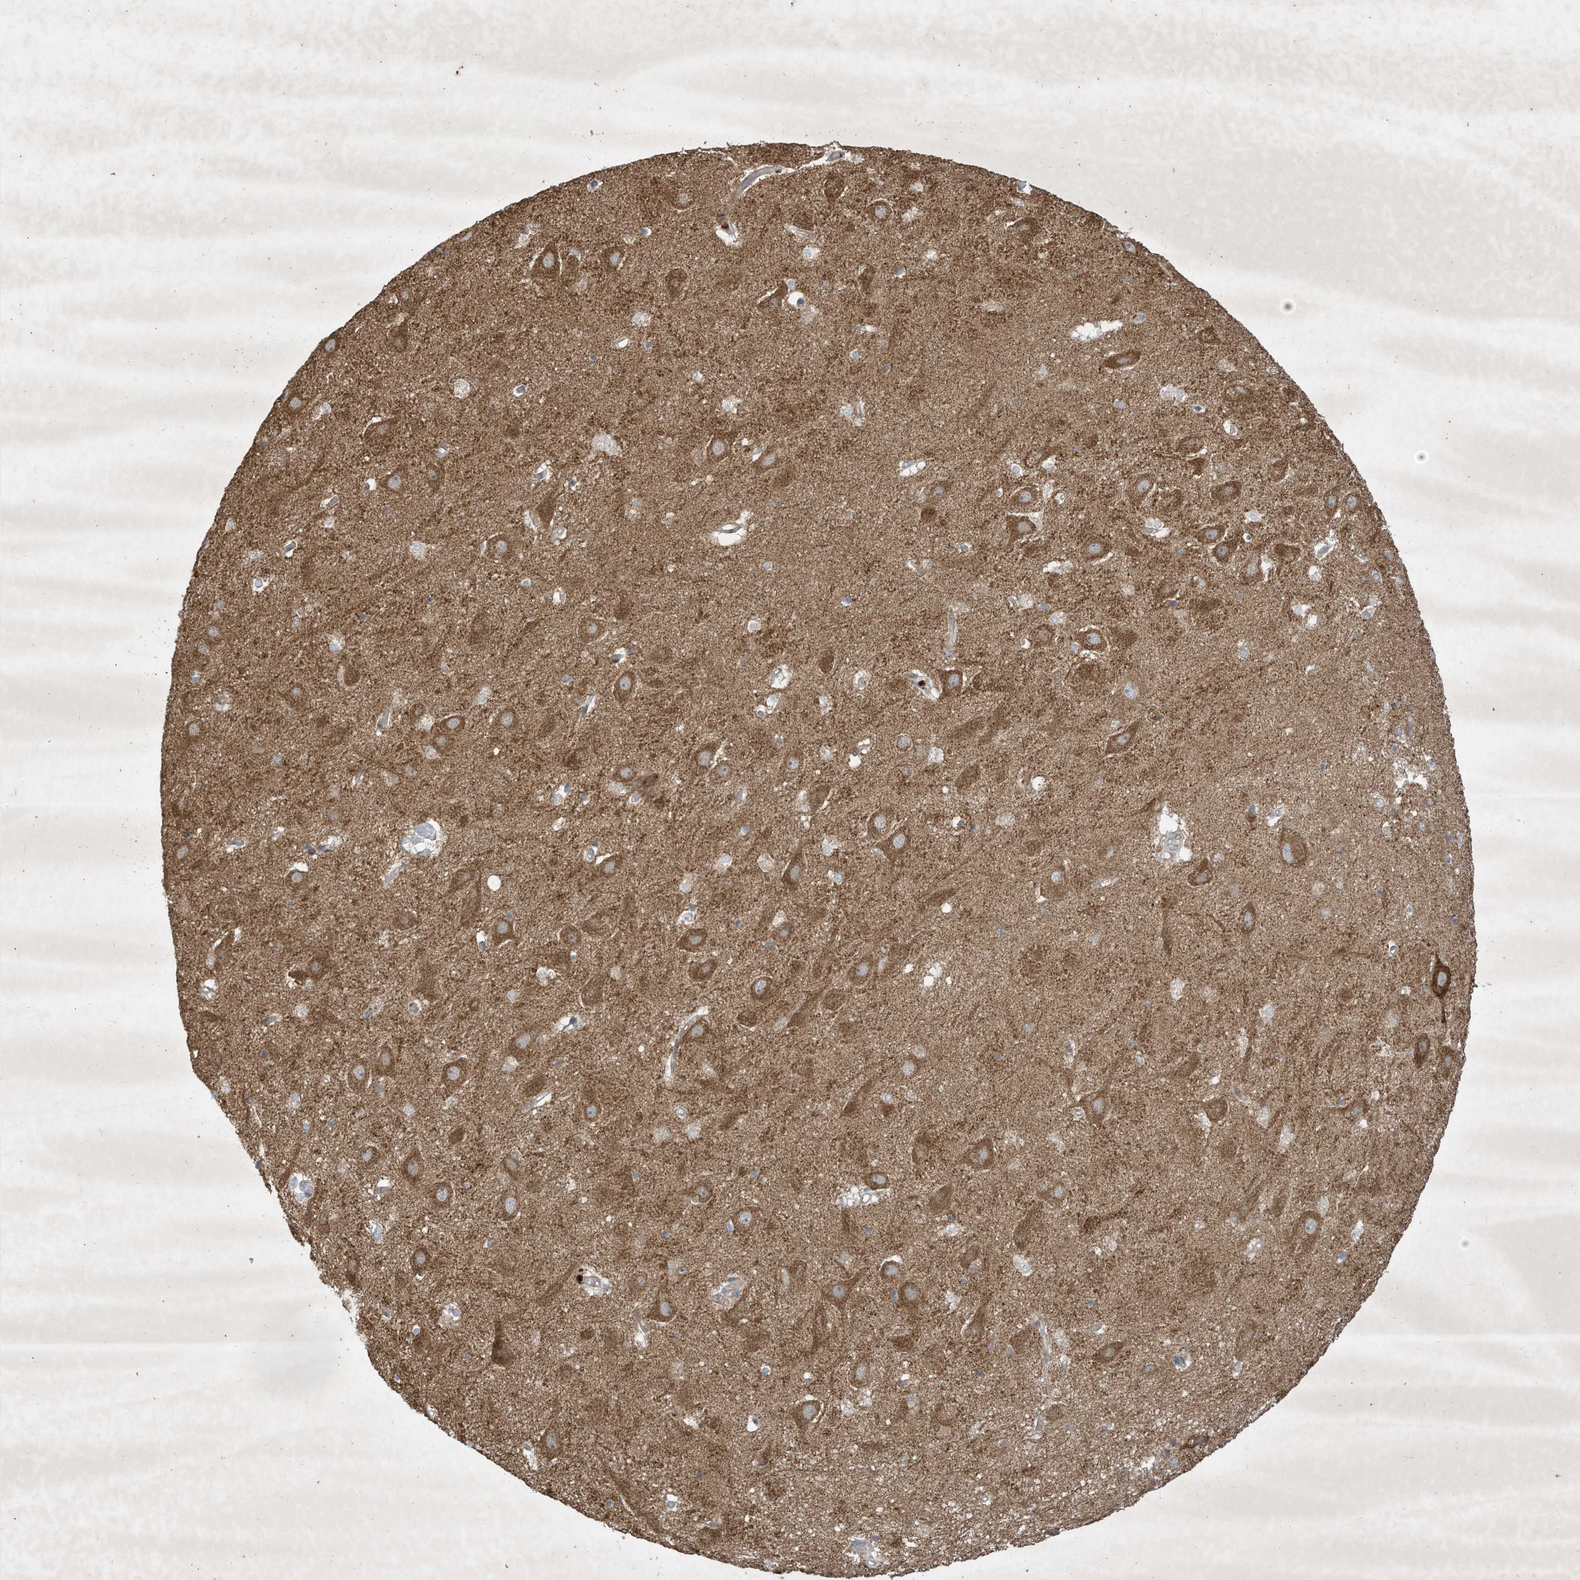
{"staining": {"intensity": "moderate", "quantity": "<25%", "location": "cytoplasmic/membranous"}, "tissue": "hippocampus", "cell_type": "Glial cells", "image_type": "normal", "snomed": [{"axis": "morphology", "description": "Normal tissue, NOS"}, {"axis": "topography", "description": "Hippocampus"}], "caption": "Normal hippocampus displays moderate cytoplasmic/membranous staining in about <25% of glial cells, visualized by immunohistochemistry. The protein is stained brown, and the nuclei are stained in blue (DAB IHC with brightfield microscopy, high magnification).", "gene": "SYNJ2", "patient": {"sex": "female", "age": 52}}